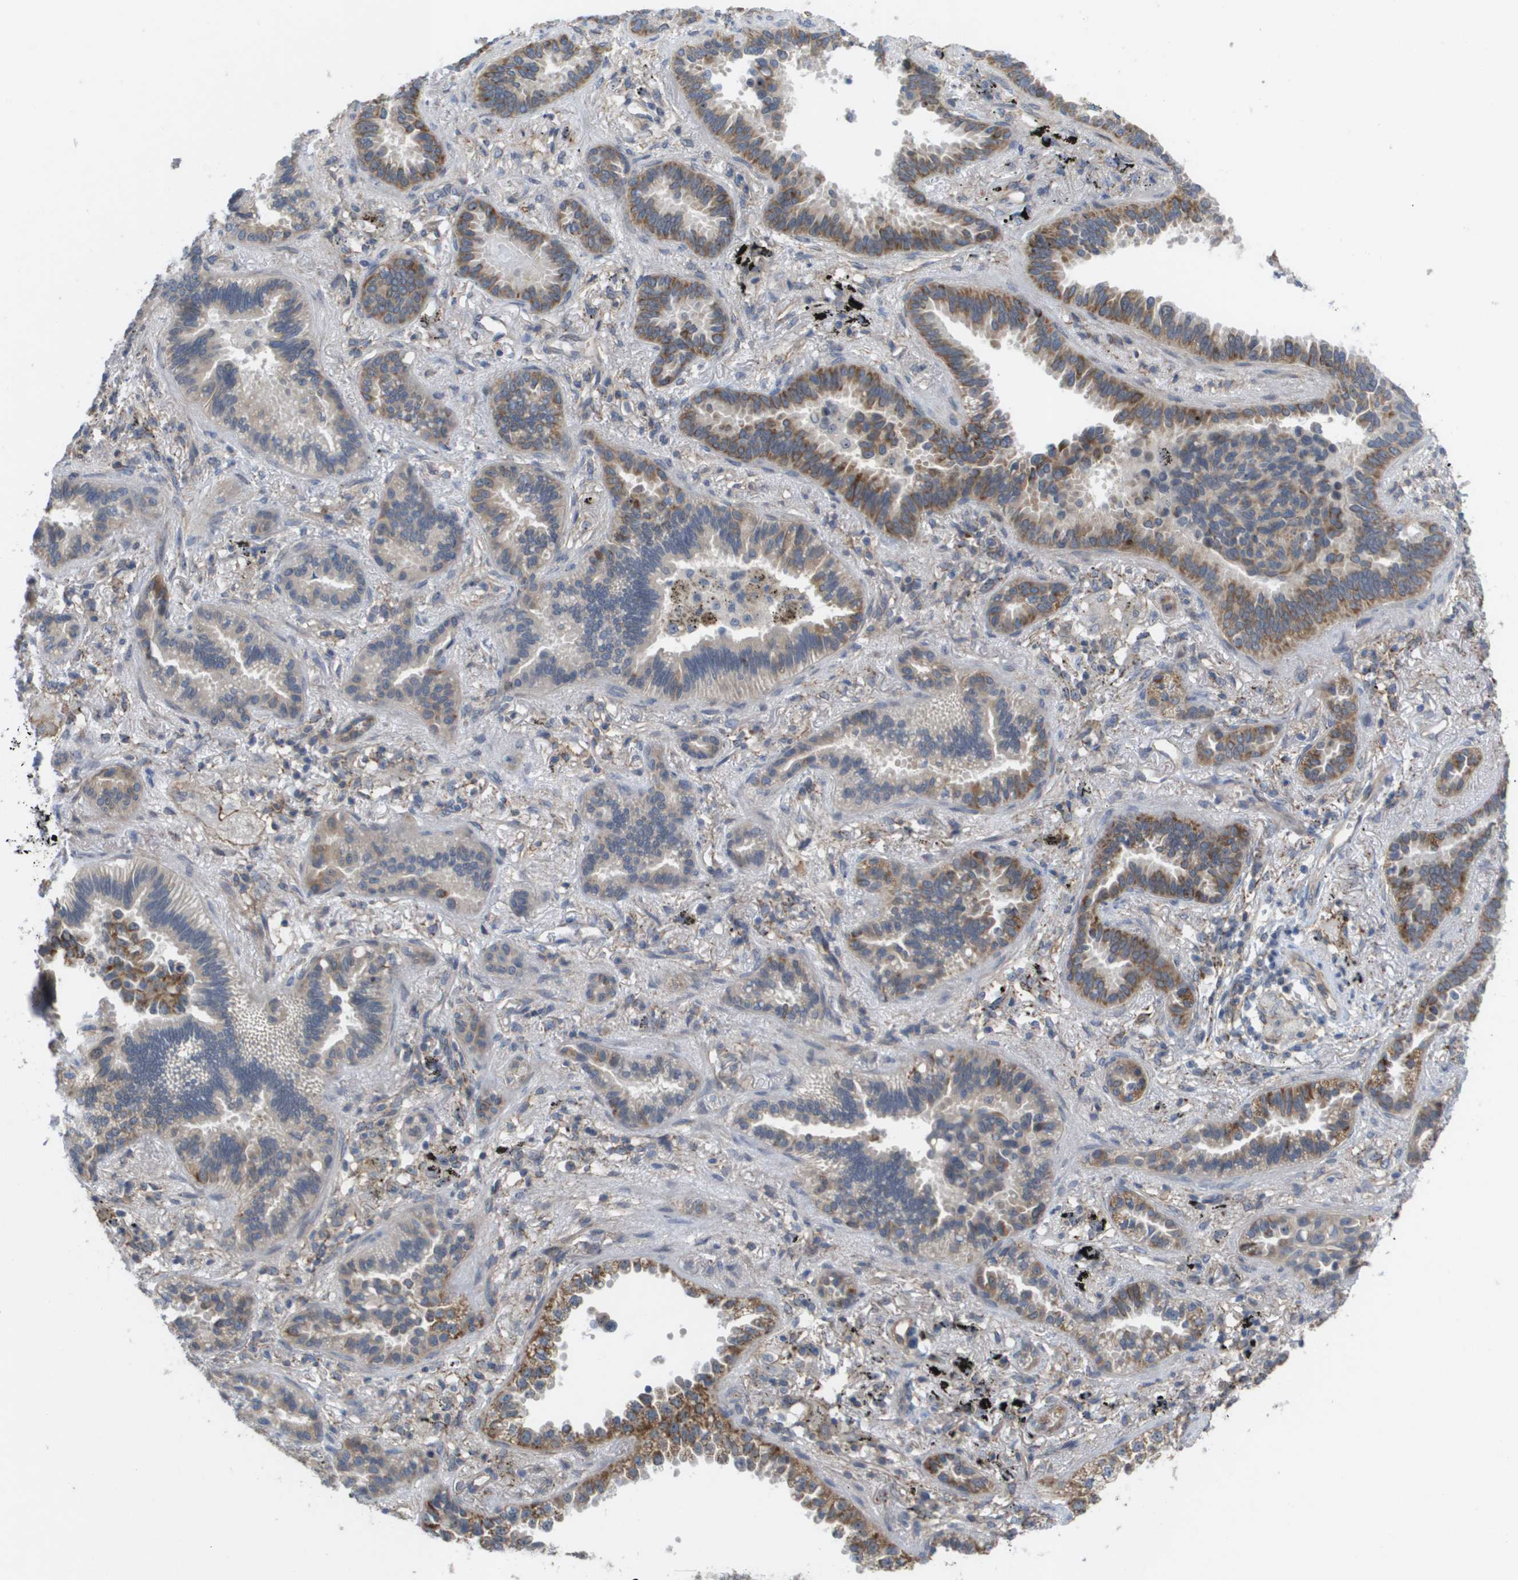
{"staining": {"intensity": "moderate", "quantity": "25%-75%", "location": "cytoplasmic/membranous"}, "tissue": "lung cancer", "cell_type": "Tumor cells", "image_type": "cancer", "snomed": [{"axis": "morphology", "description": "Normal tissue, NOS"}, {"axis": "morphology", "description": "Adenocarcinoma, NOS"}, {"axis": "topography", "description": "Lung"}], "caption": "A brown stain highlights moderate cytoplasmic/membranous positivity of a protein in lung adenocarcinoma tumor cells.", "gene": "MTARC2", "patient": {"sex": "male", "age": 59}}